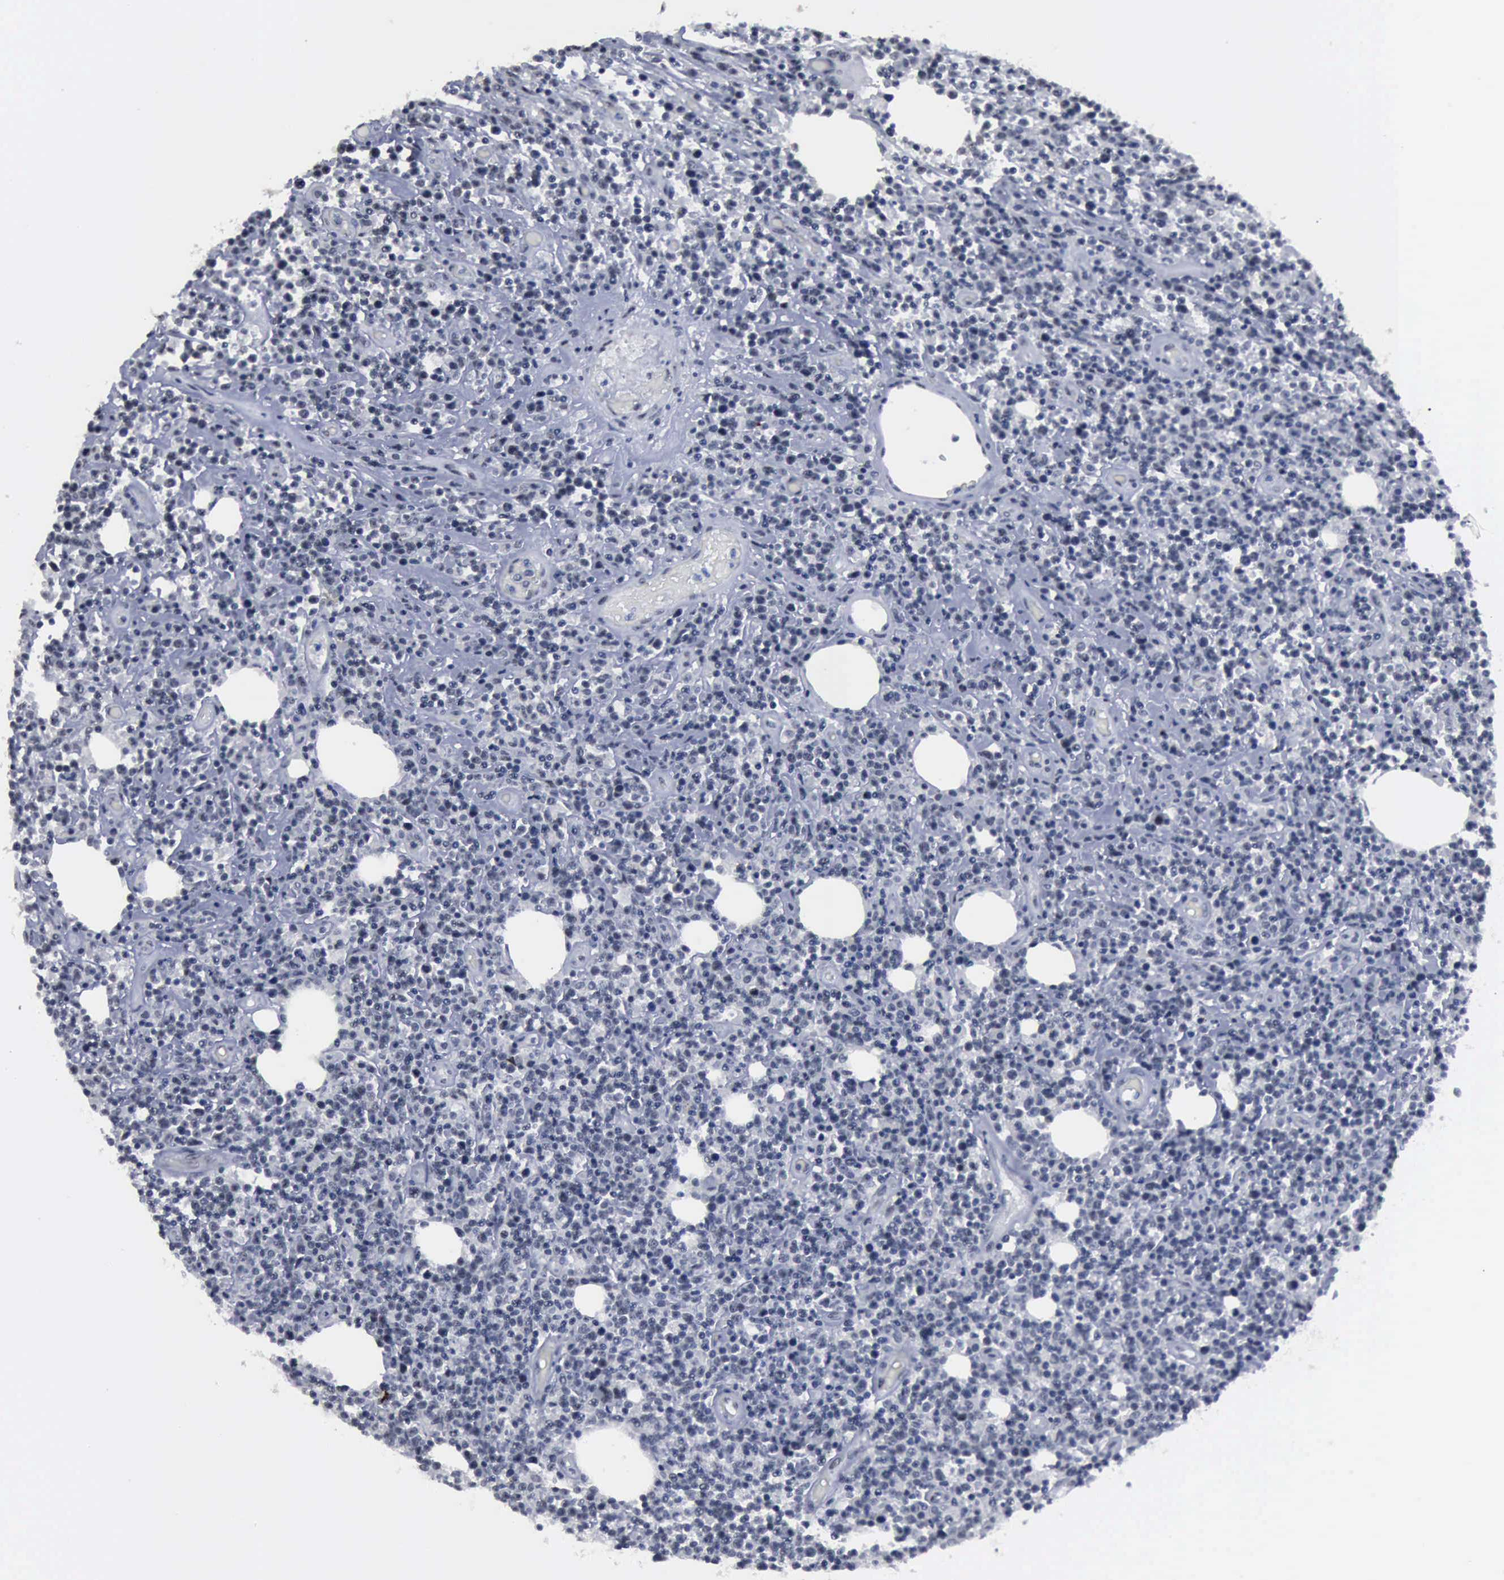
{"staining": {"intensity": "negative", "quantity": "none", "location": "none"}, "tissue": "lymphoma", "cell_type": "Tumor cells", "image_type": "cancer", "snomed": [{"axis": "morphology", "description": "Malignant lymphoma, non-Hodgkin's type, High grade"}, {"axis": "topography", "description": "Colon"}], "caption": "DAB immunohistochemical staining of high-grade malignant lymphoma, non-Hodgkin's type shows no significant staining in tumor cells.", "gene": "BRD1", "patient": {"sex": "male", "age": 82}}